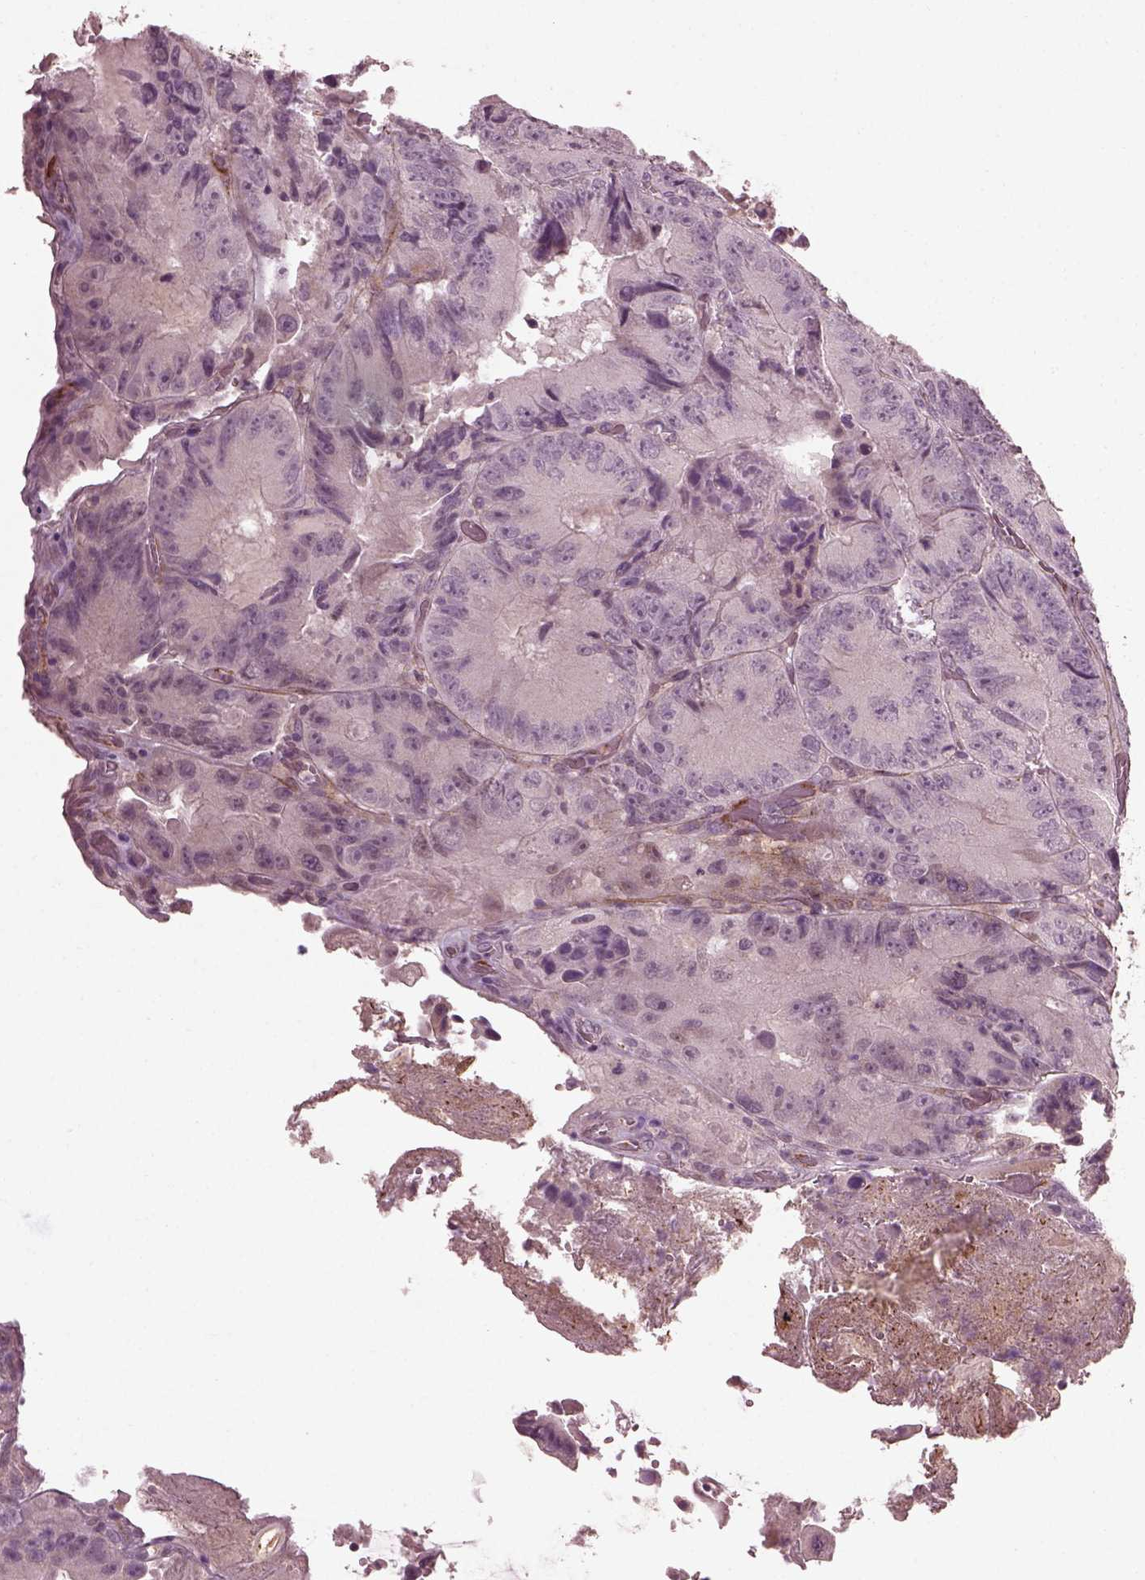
{"staining": {"intensity": "negative", "quantity": "none", "location": "none"}, "tissue": "colorectal cancer", "cell_type": "Tumor cells", "image_type": "cancer", "snomed": [{"axis": "morphology", "description": "Adenocarcinoma, NOS"}, {"axis": "topography", "description": "Colon"}], "caption": "Immunohistochemical staining of human colorectal cancer (adenocarcinoma) shows no significant staining in tumor cells.", "gene": "EFEMP1", "patient": {"sex": "female", "age": 86}}